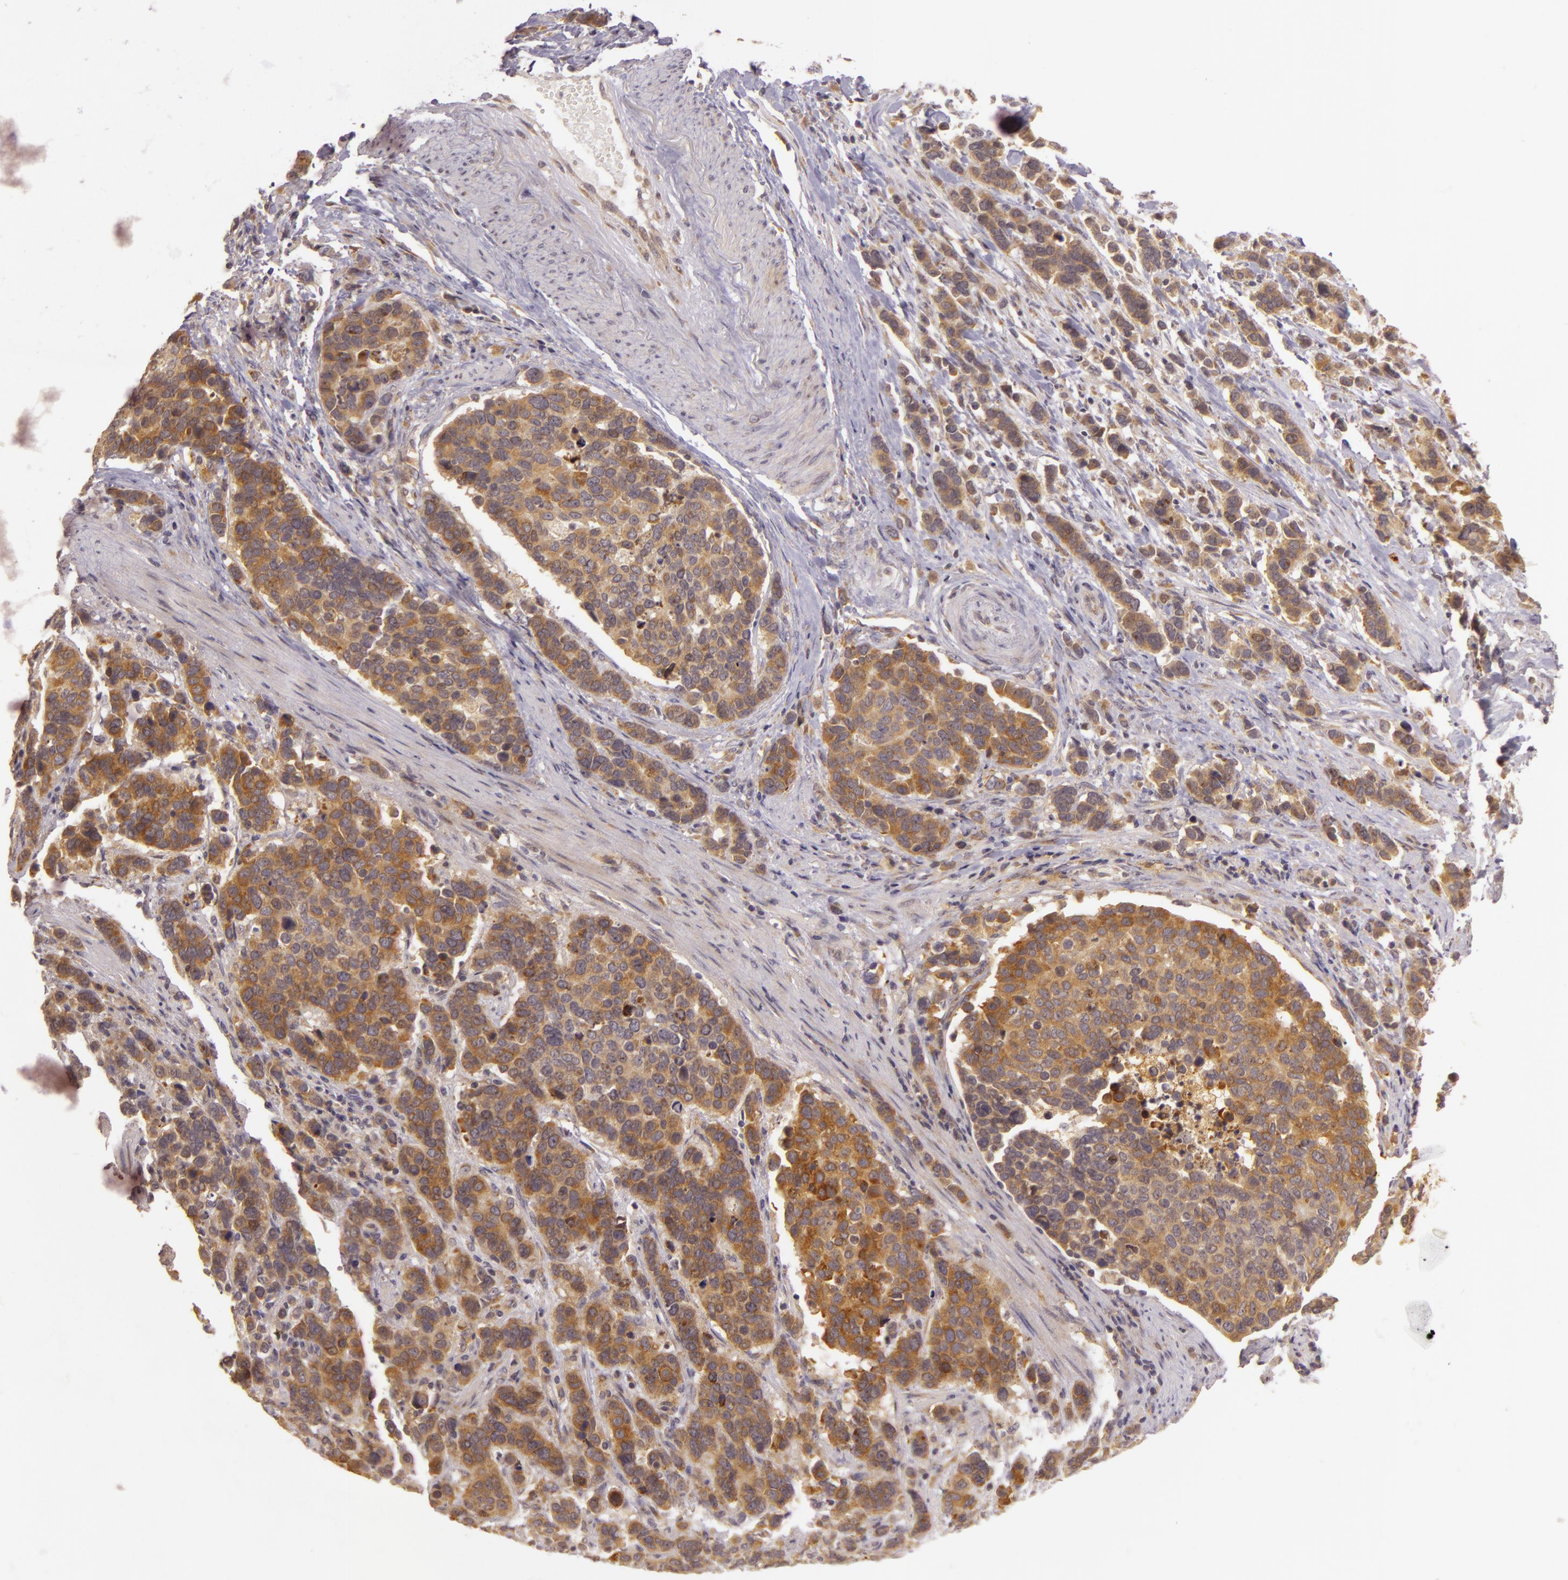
{"staining": {"intensity": "moderate", "quantity": "25%-75%", "location": "cytoplasmic/membranous"}, "tissue": "stomach cancer", "cell_type": "Tumor cells", "image_type": "cancer", "snomed": [{"axis": "morphology", "description": "Adenocarcinoma, NOS"}, {"axis": "topography", "description": "Stomach, upper"}], "caption": "Protein analysis of stomach cancer (adenocarcinoma) tissue shows moderate cytoplasmic/membranous expression in about 25%-75% of tumor cells.", "gene": "PPP1R3F", "patient": {"sex": "male", "age": 71}}